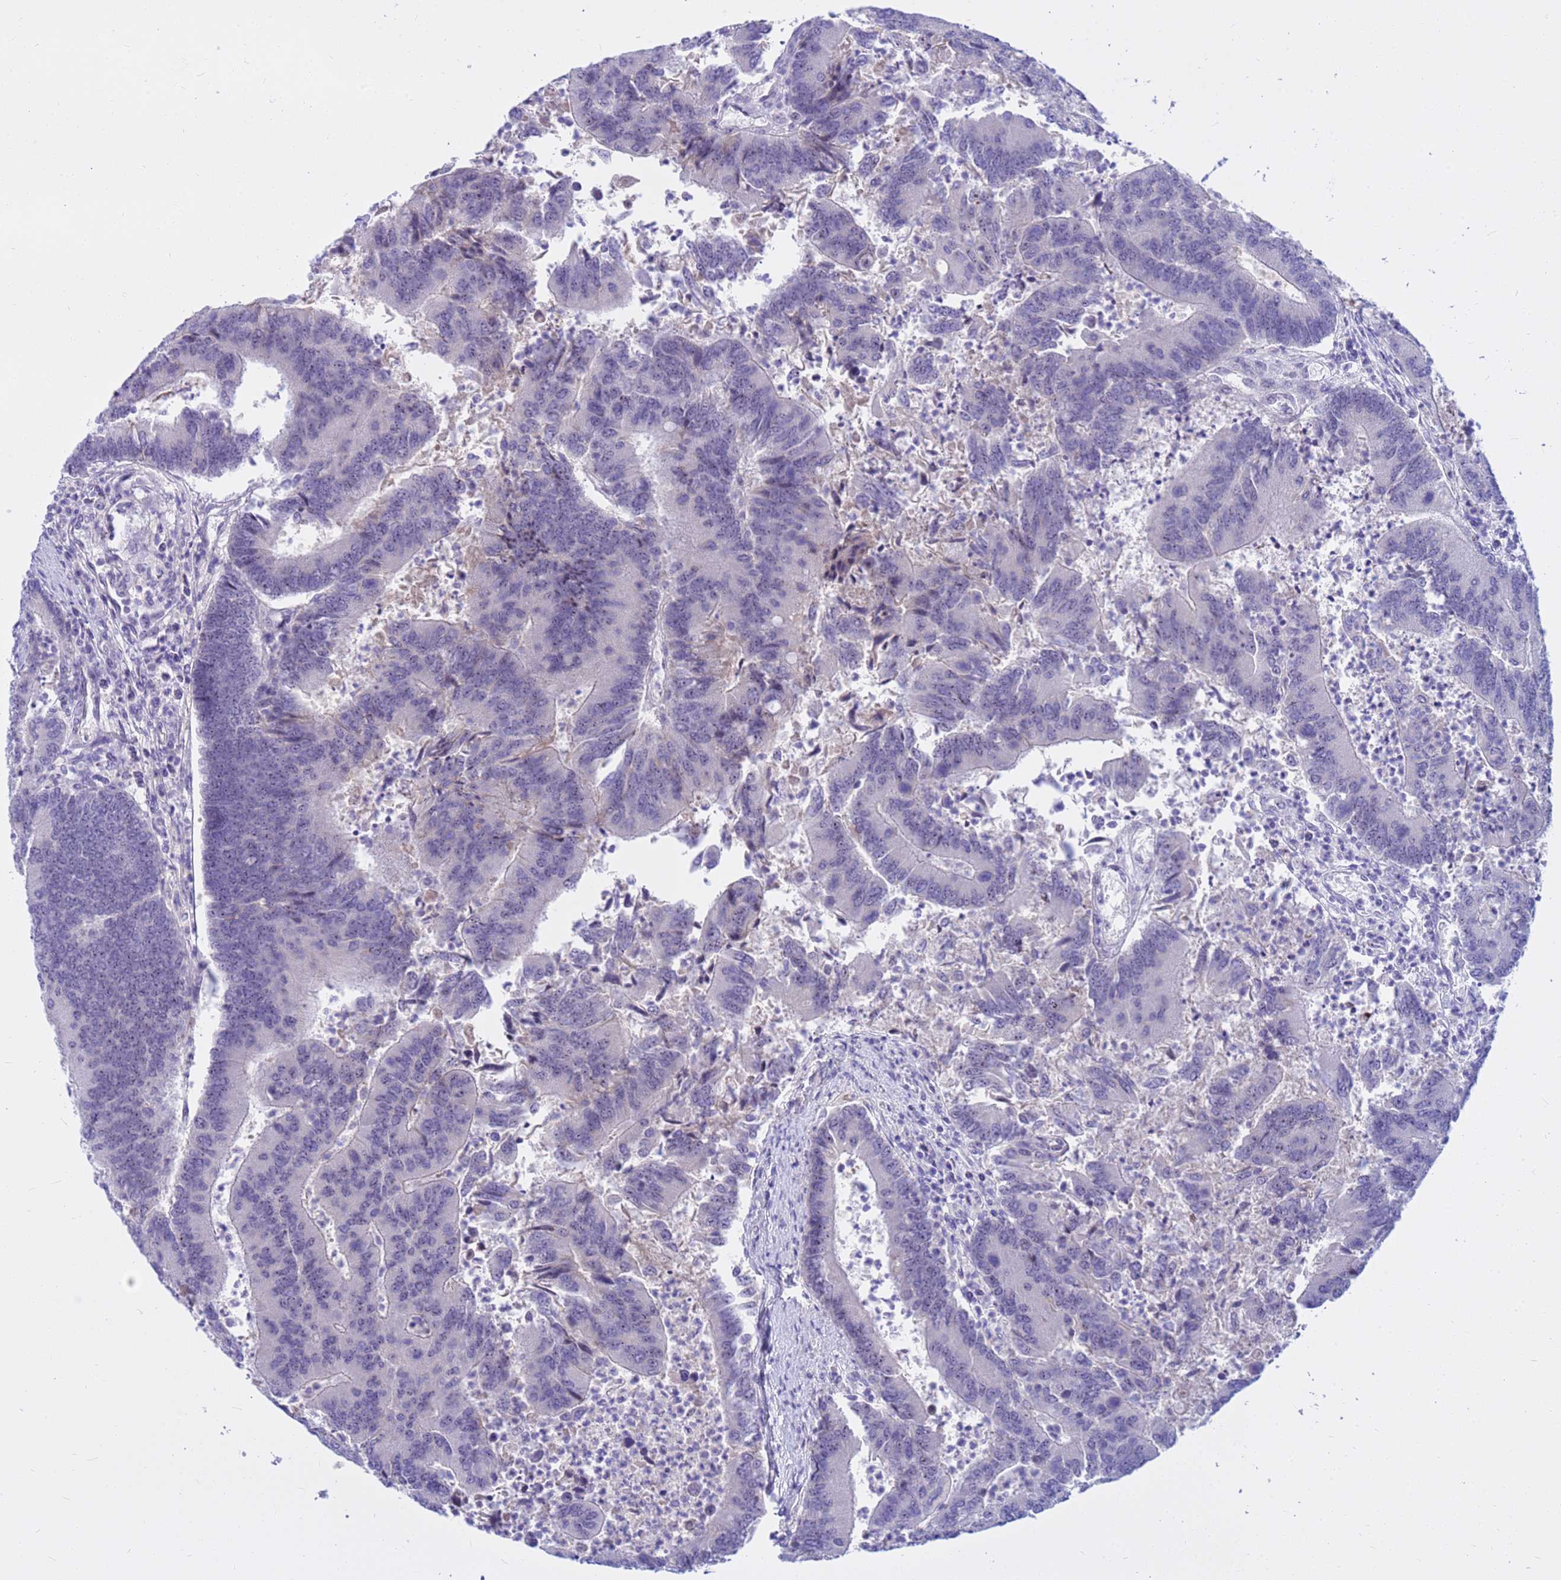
{"staining": {"intensity": "negative", "quantity": "none", "location": "none"}, "tissue": "colorectal cancer", "cell_type": "Tumor cells", "image_type": "cancer", "snomed": [{"axis": "morphology", "description": "Adenocarcinoma, NOS"}, {"axis": "topography", "description": "Colon"}], "caption": "Tumor cells are negative for brown protein staining in colorectal cancer.", "gene": "DMRTC2", "patient": {"sex": "female", "age": 67}}